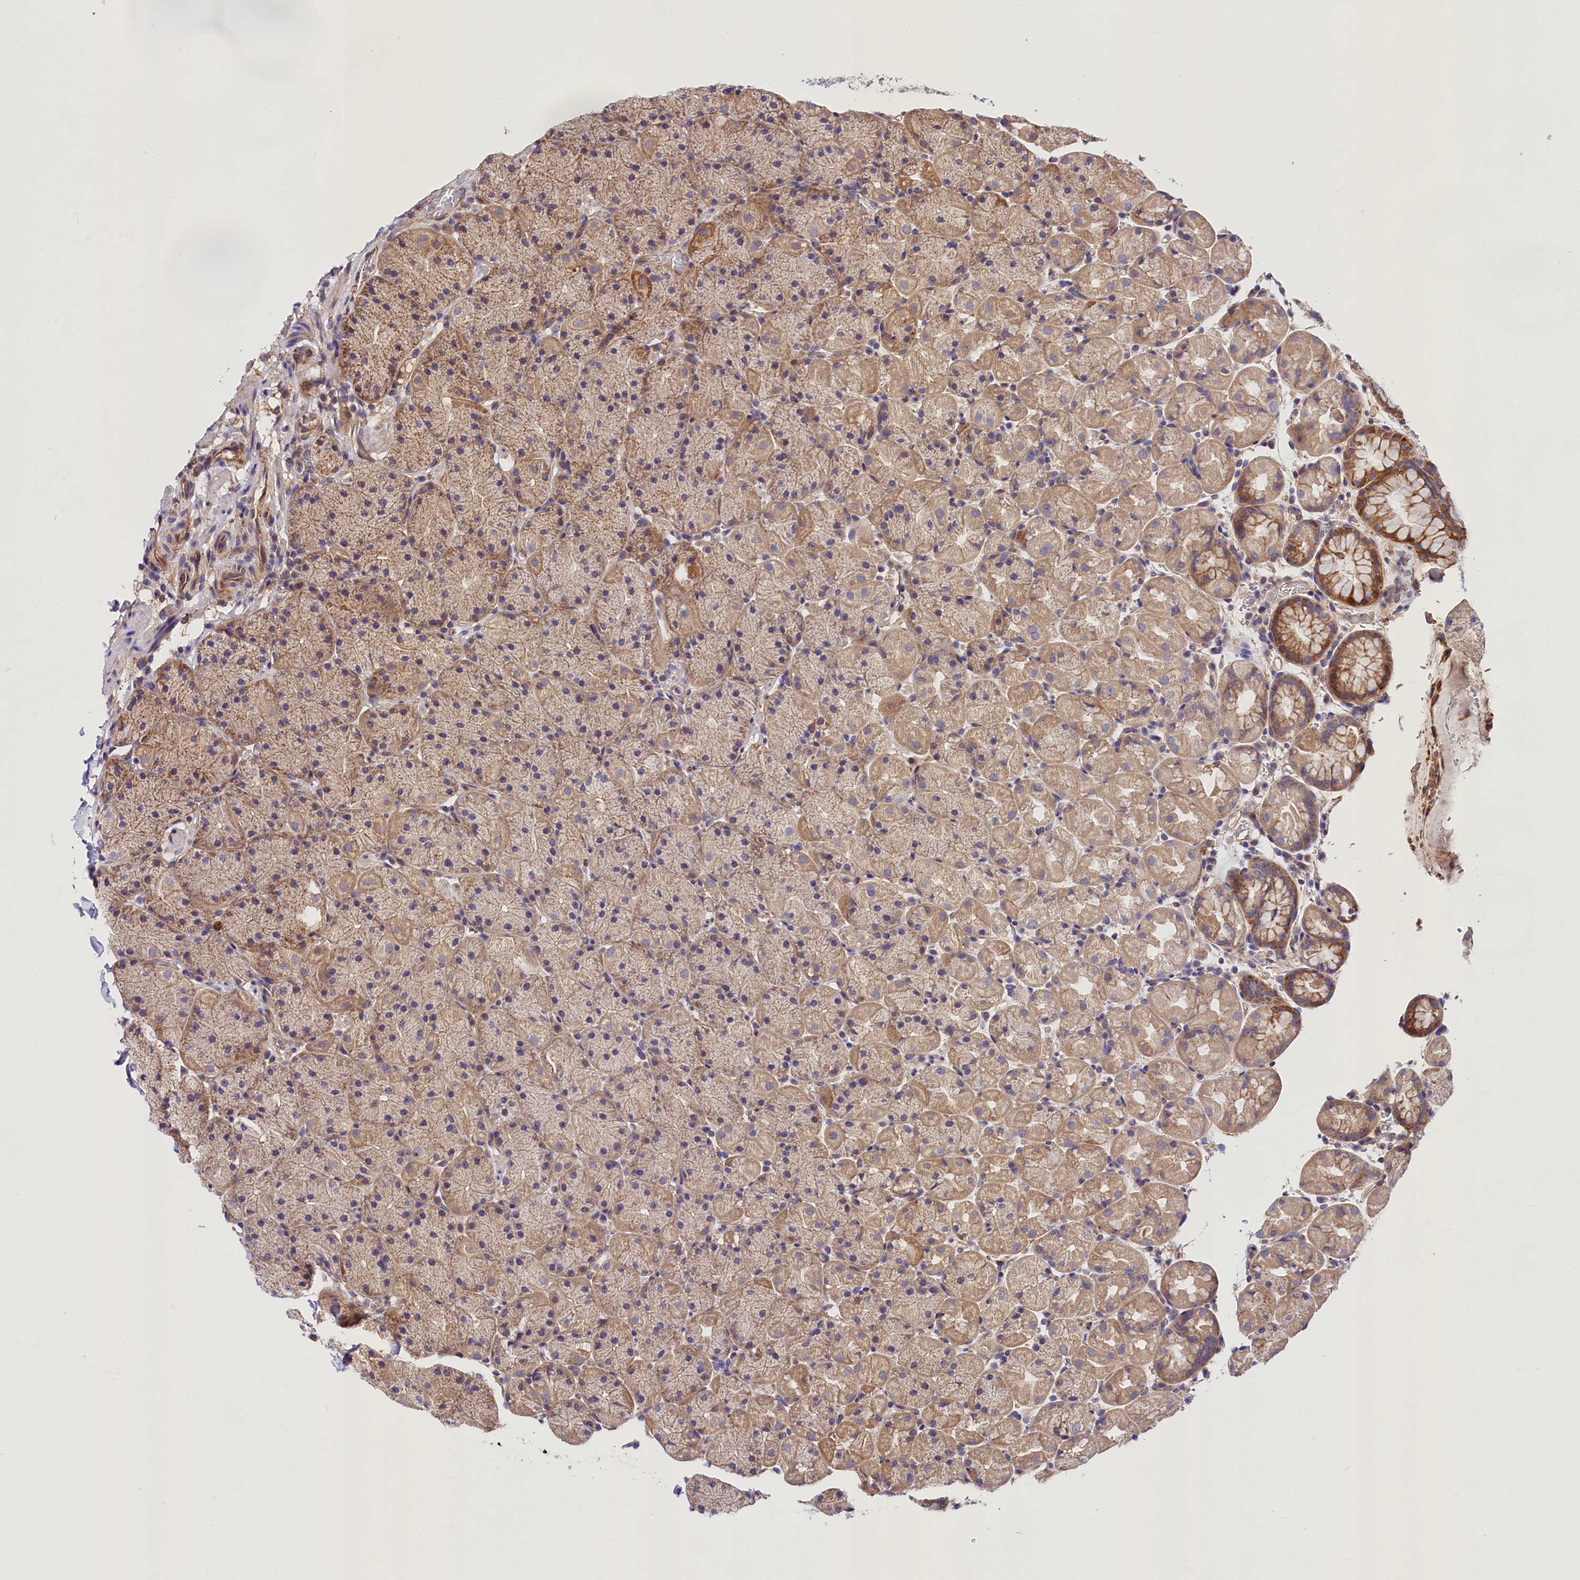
{"staining": {"intensity": "strong", "quantity": "25%-75%", "location": "cytoplasmic/membranous"}, "tissue": "stomach", "cell_type": "Glandular cells", "image_type": "normal", "snomed": [{"axis": "morphology", "description": "Normal tissue, NOS"}, {"axis": "topography", "description": "Stomach, upper"}, {"axis": "topography", "description": "Stomach, lower"}], "caption": "Stomach stained with DAB IHC reveals high levels of strong cytoplasmic/membranous expression in about 25%-75% of glandular cells.", "gene": "ARMC6", "patient": {"sex": "male", "age": 67}}